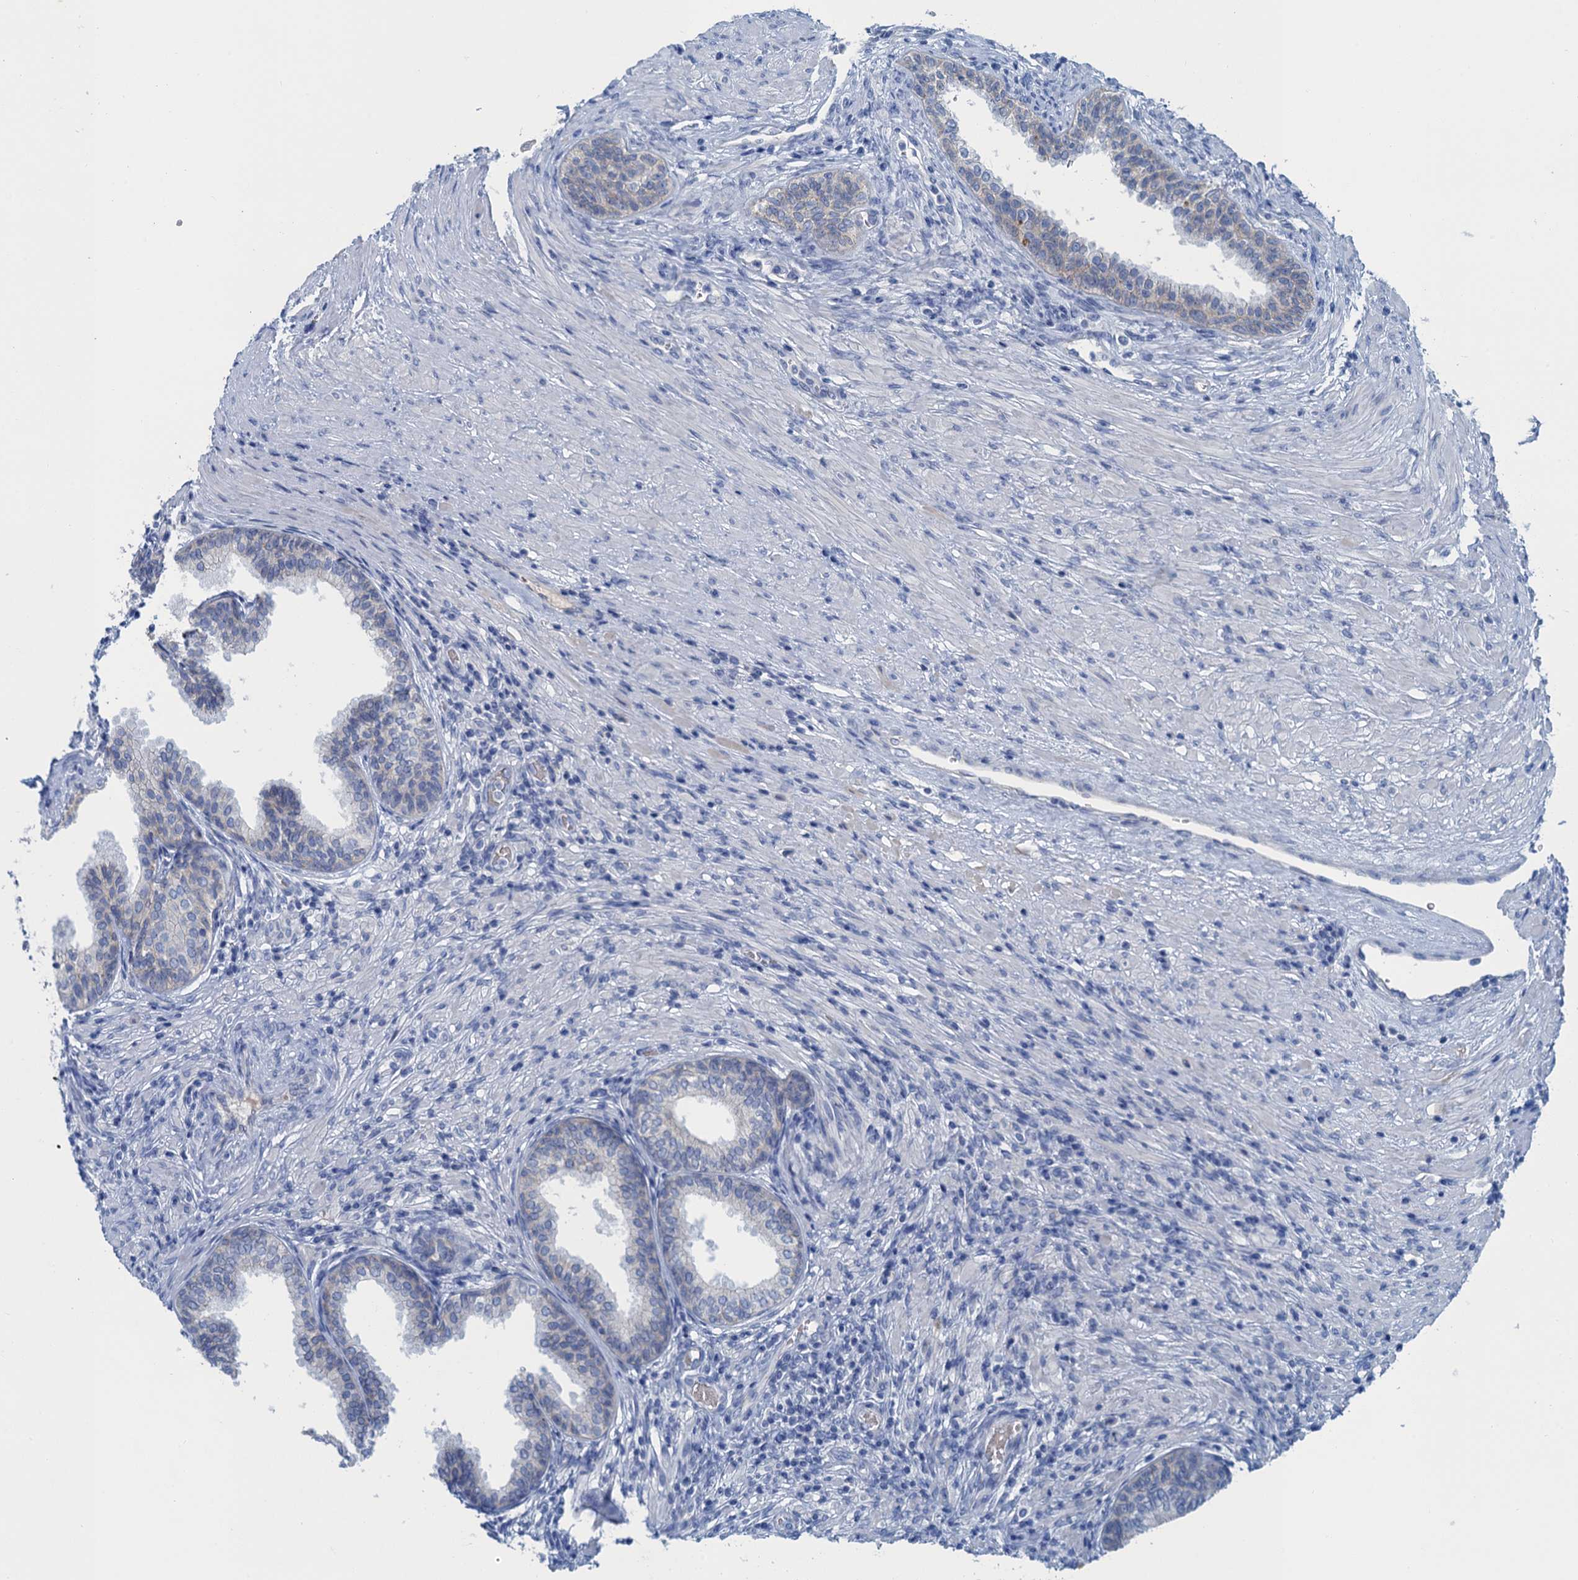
{"staining": {"intensity": "weak", "quantity": "<25%", "location": "cytoplasmic/membranous"}, "tissue": "prostate", "cell_type": "Glandular cells", "image_type": "normal", "snomed": [{"axis": "morphology", "description": "Normal tissue, NOS"}, {"axis": "topography", "description": "Prostate"}], "caption": "IHC of normal prostate reveals no staining in glandular cells.", "gene": "MYADML2", "patient": {"sex": "male", "age": 76}}